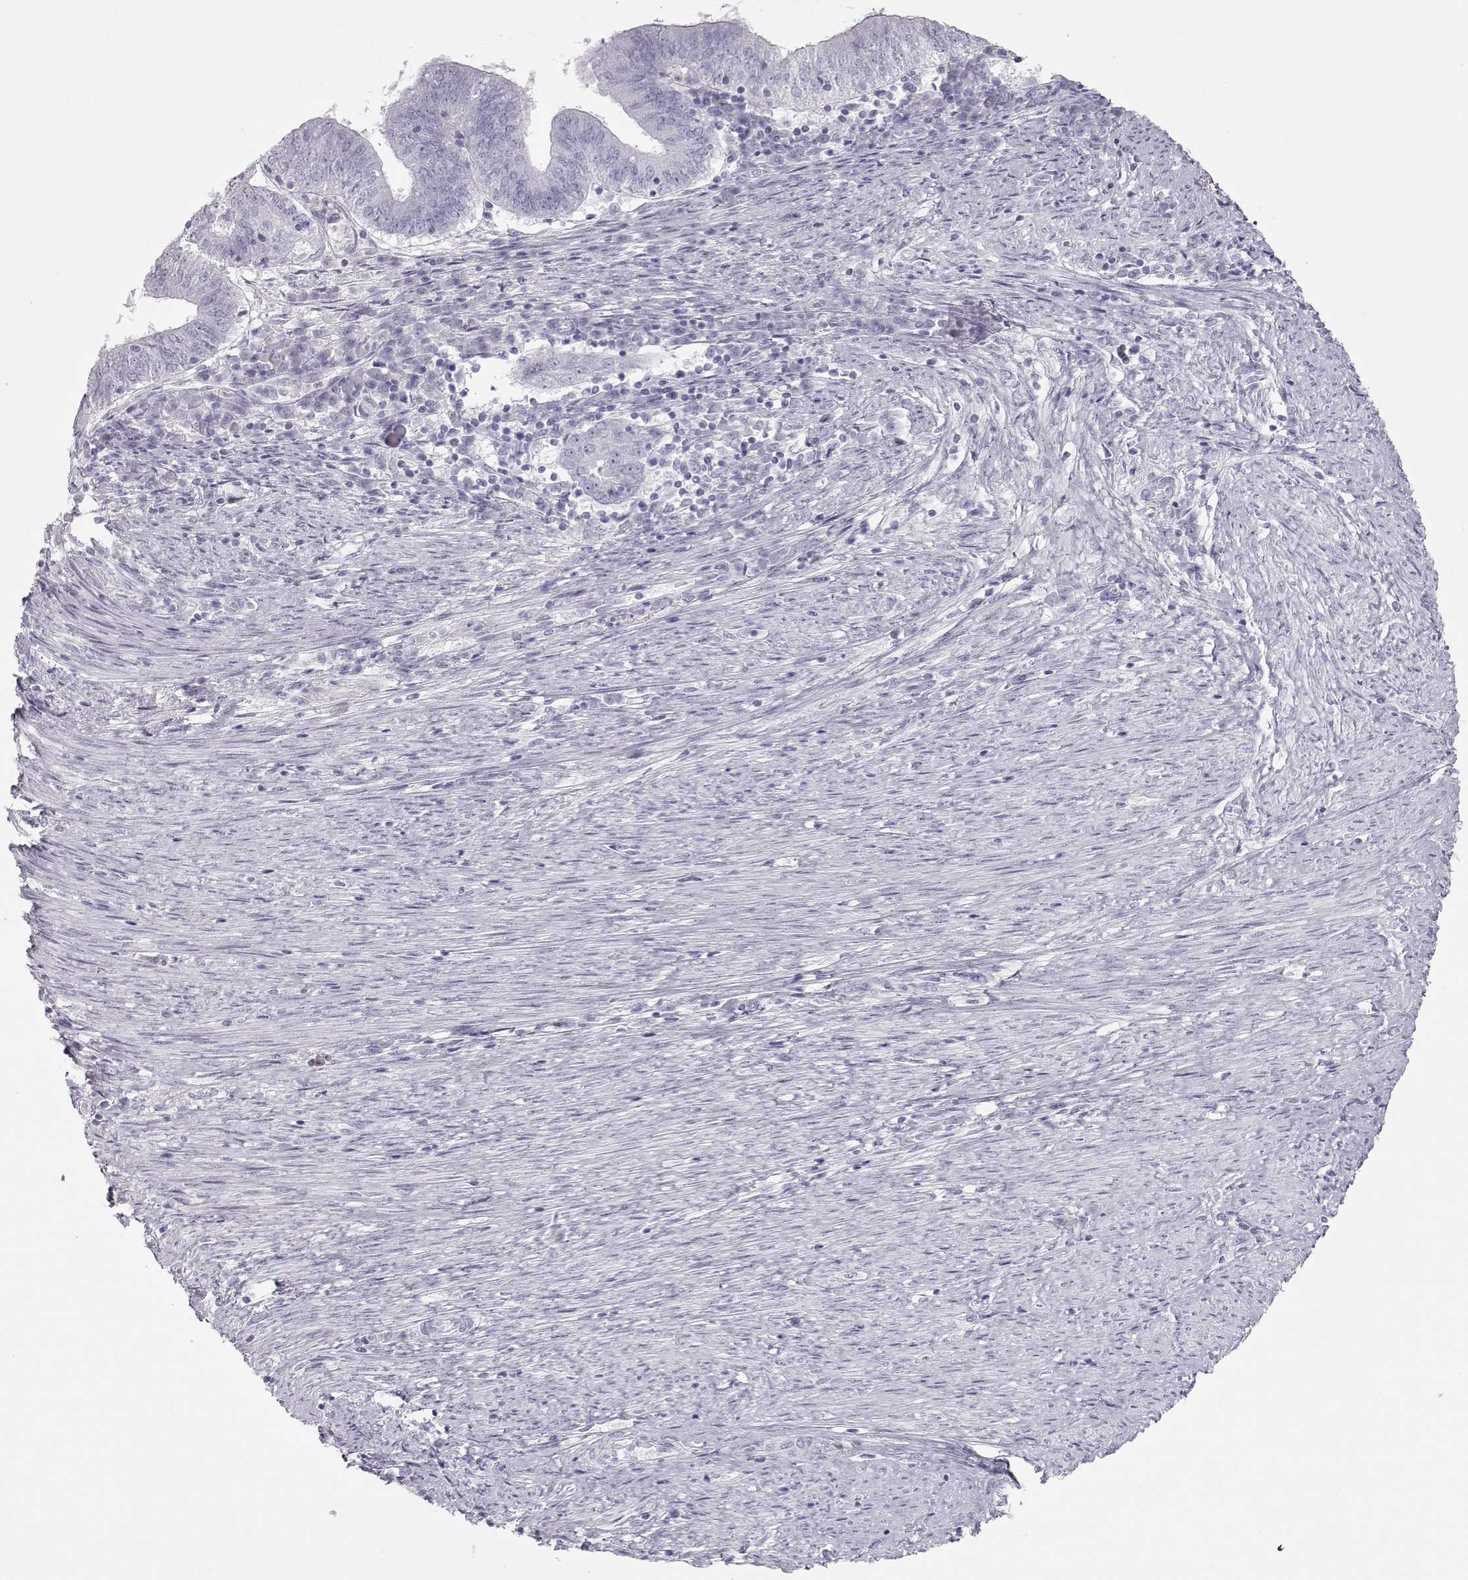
{"staining": {"intensity": "negative", "quantity": "none", "location": "none"}, "tissue": "endometrial cancer", "cell_type": "Tumor cells", "image_type": "cancer", "snomed": [{"axis": "morphology", "description": "Adenocarcinoma, NOS"}, {"axis": "topography", "description": "Endometrium"}], "caption": "IHC histopathology image of neoplastic tissue: endometrial cancer stained with DAB (3,3'-diaminobenzidine) shows no significant protein expression in tumor cells.", "gene": "MIP", "patient": {"sex": "female", "age": 82}}